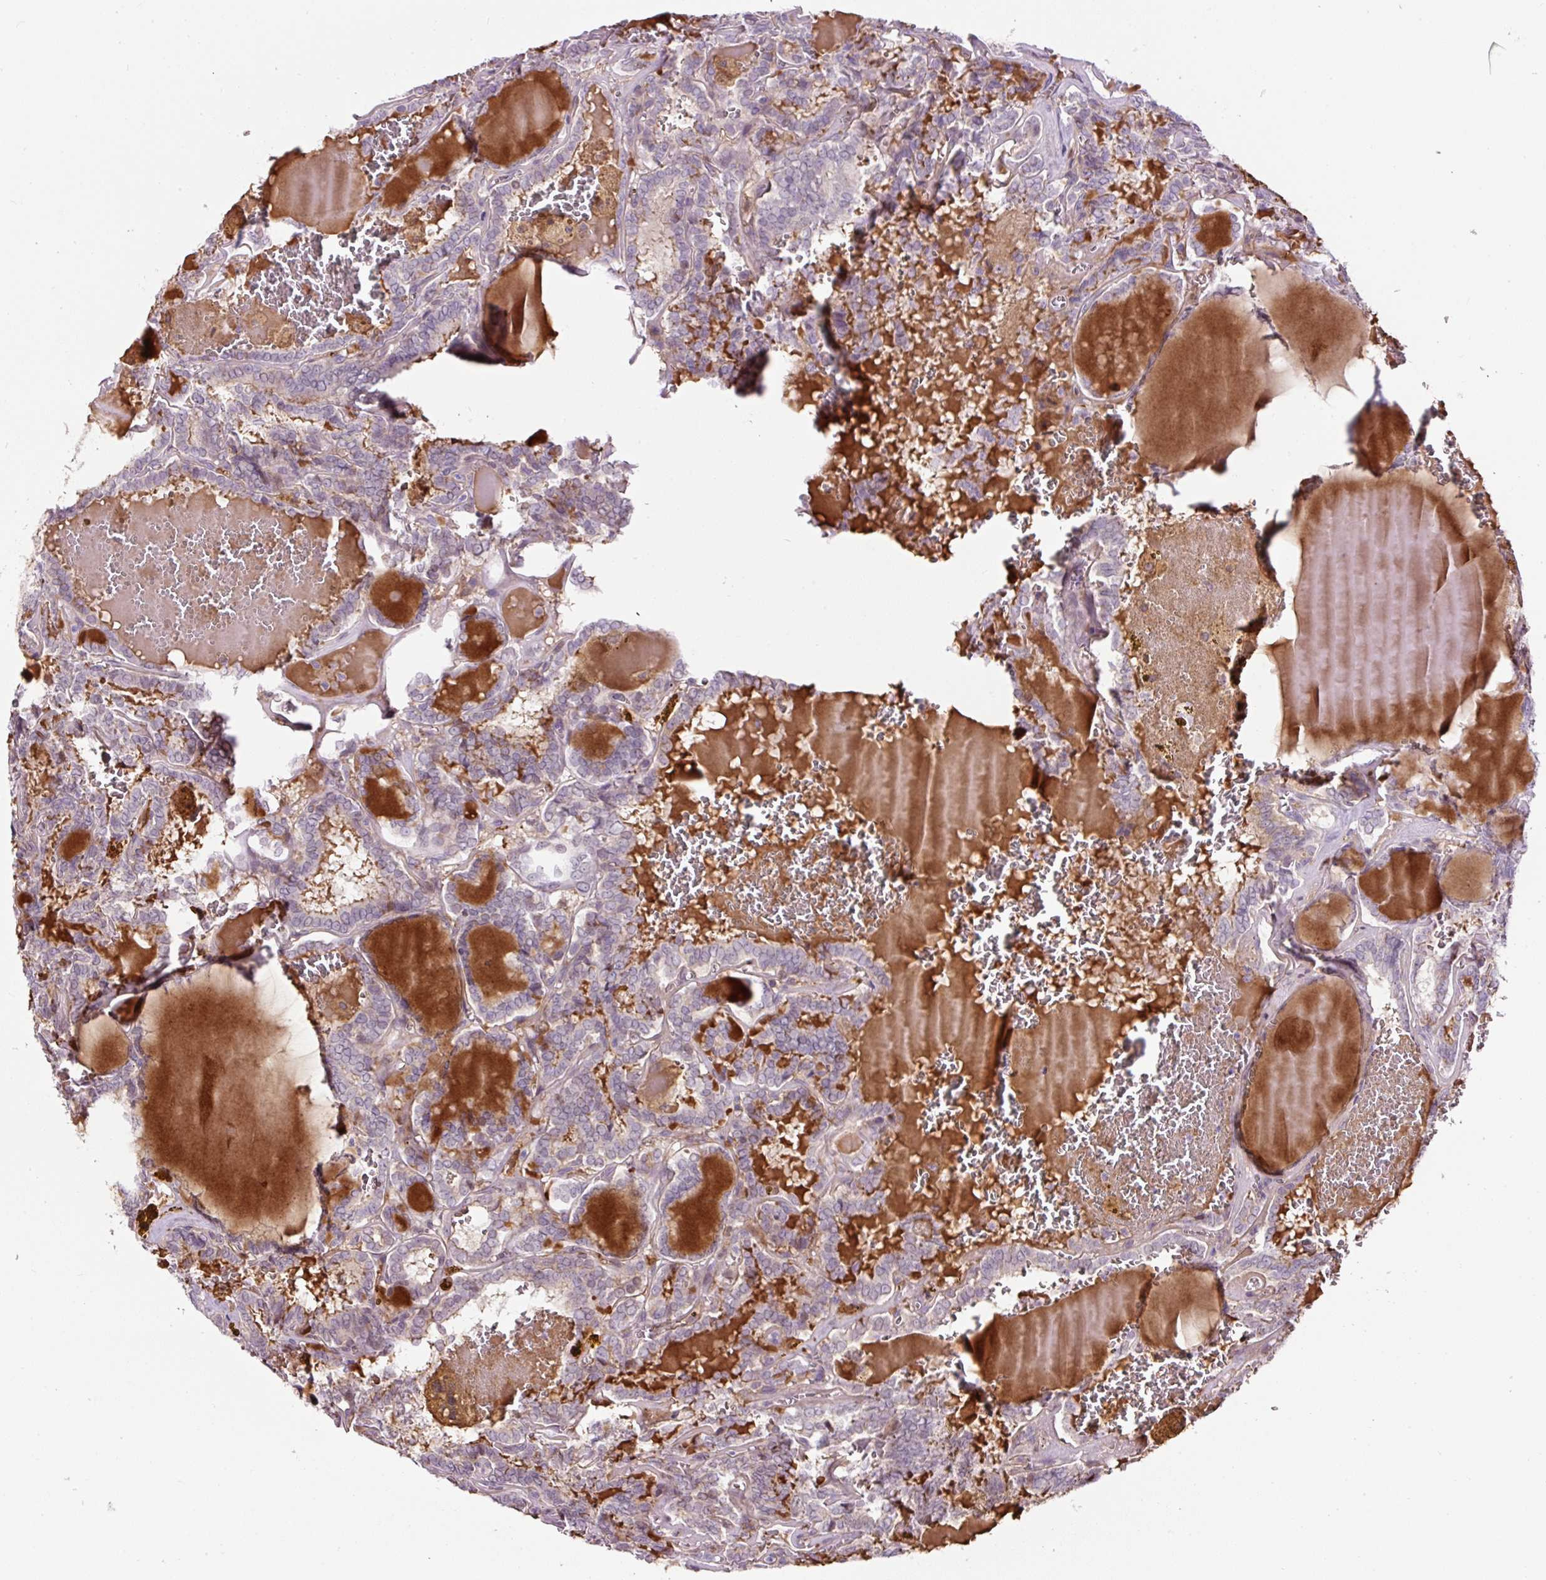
{"staining": {"intensity": "weak", "quantity": "<25%", "location": "cytoplasmic/membranous"}, "tissue": "thyroid cancer", "cell_type": "Tumor cells", "image_type": "cancer", "snomed": [{"axis": "morphology", "description": "Papillary adenocarcinoma, NOS"}, {"axis": "topography", "description": "Thyroid gland"}], "caption": "Thyroid cancer stained for a protein using immunohistochemistry displays no expression tumor cells.", "gene": "LRRC24", "patient": {"sex": "female", "age": 72}}